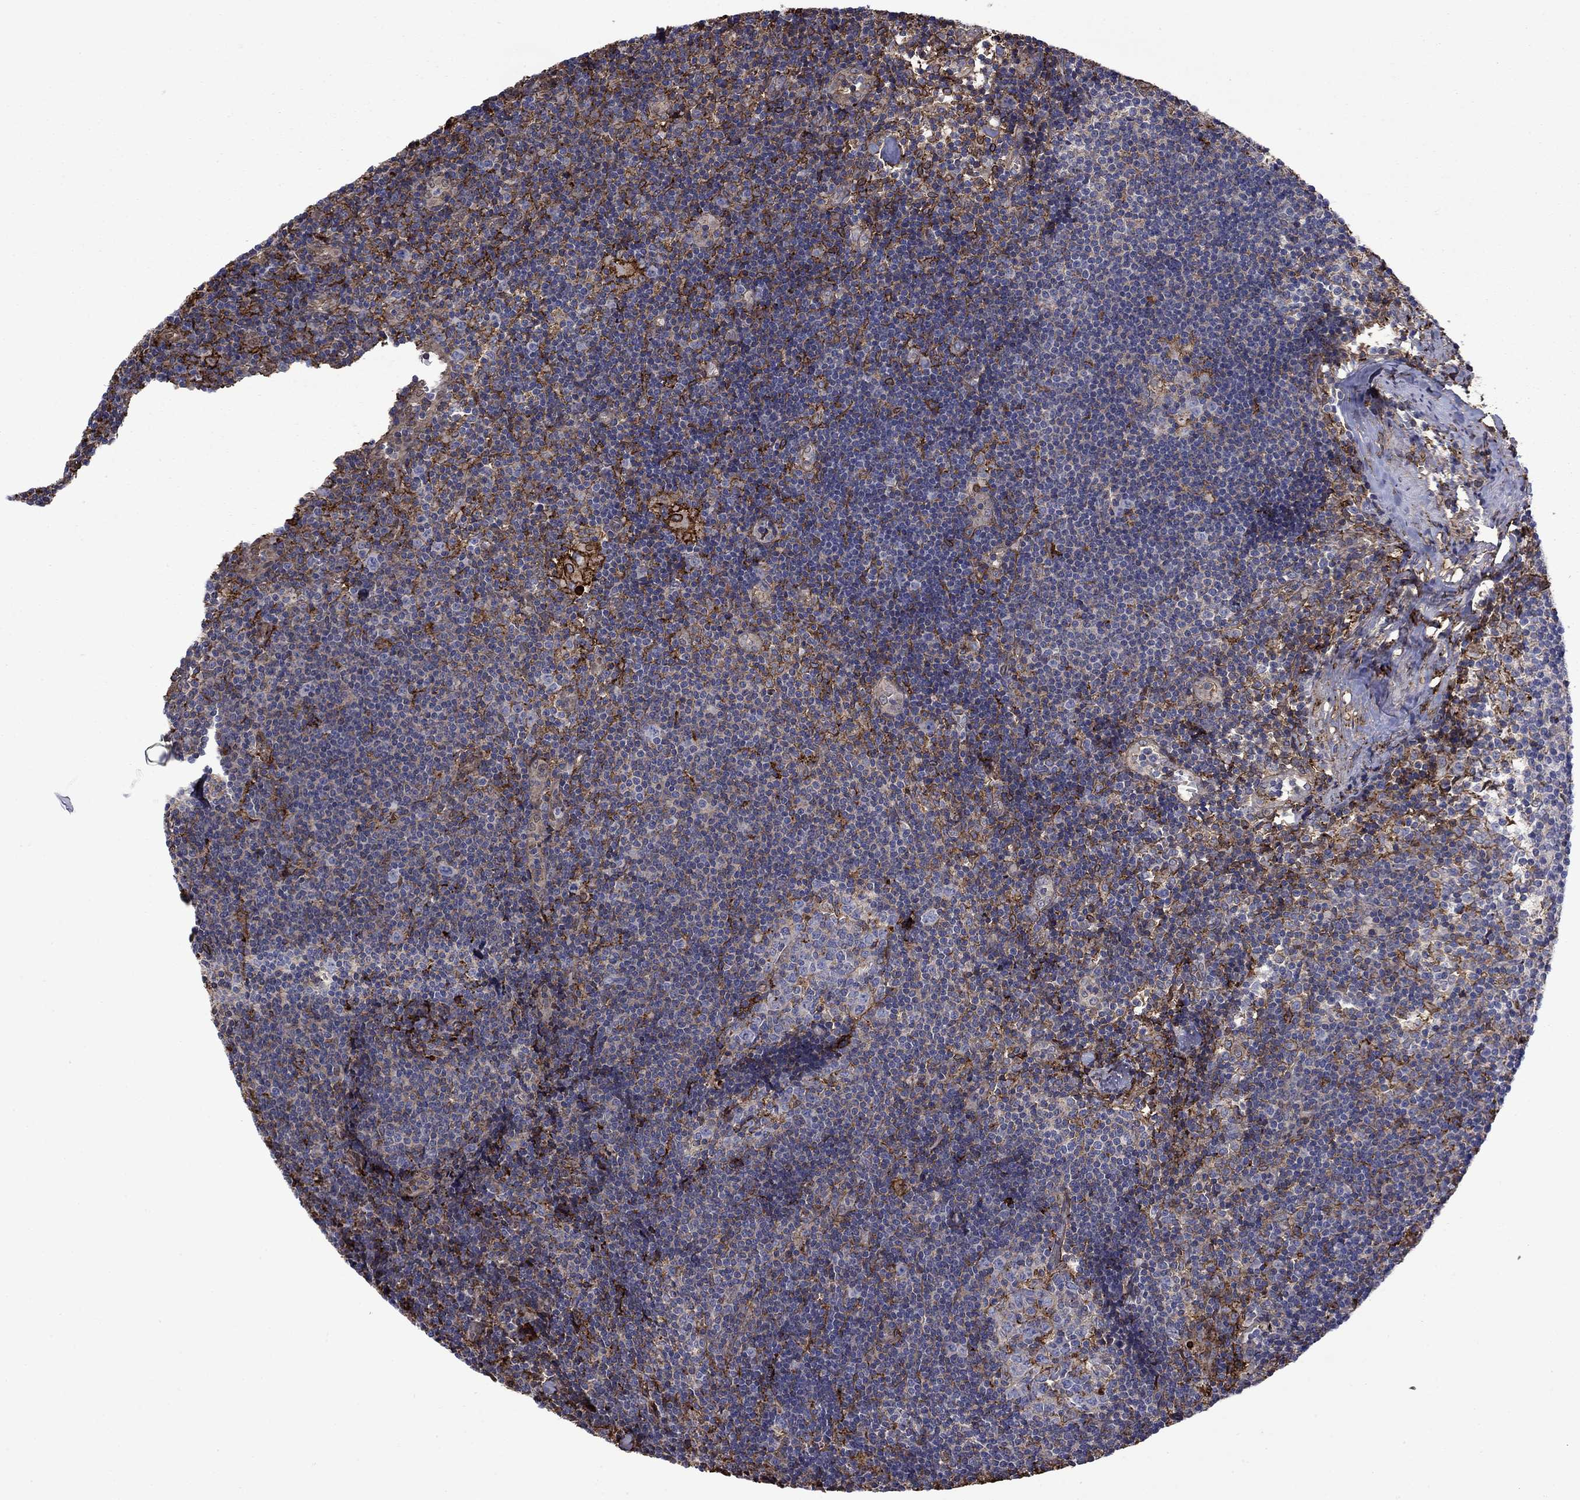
{"staining": {"intensity": "moderate", "quantity": "<25%", "location": "cytoplasmic/membranous"}, "tissue": "lymph node", "cell_type": "Germinal center cells", "image_type": "normal", "snomed": [{"axis": "morphology", "description": "Normal tissue, NOS"}, {"axis": "topography", "description": "Lymph node"}], "caption": "A low amount of moderate cytoplasmic/membranous staining is seen in about <25% of germinal center cells in normal lymph node. (IHC, brightfield microscopy, high magnification).", "gene": "PLAU", "patient": {"sex": "female", "age": 52}}